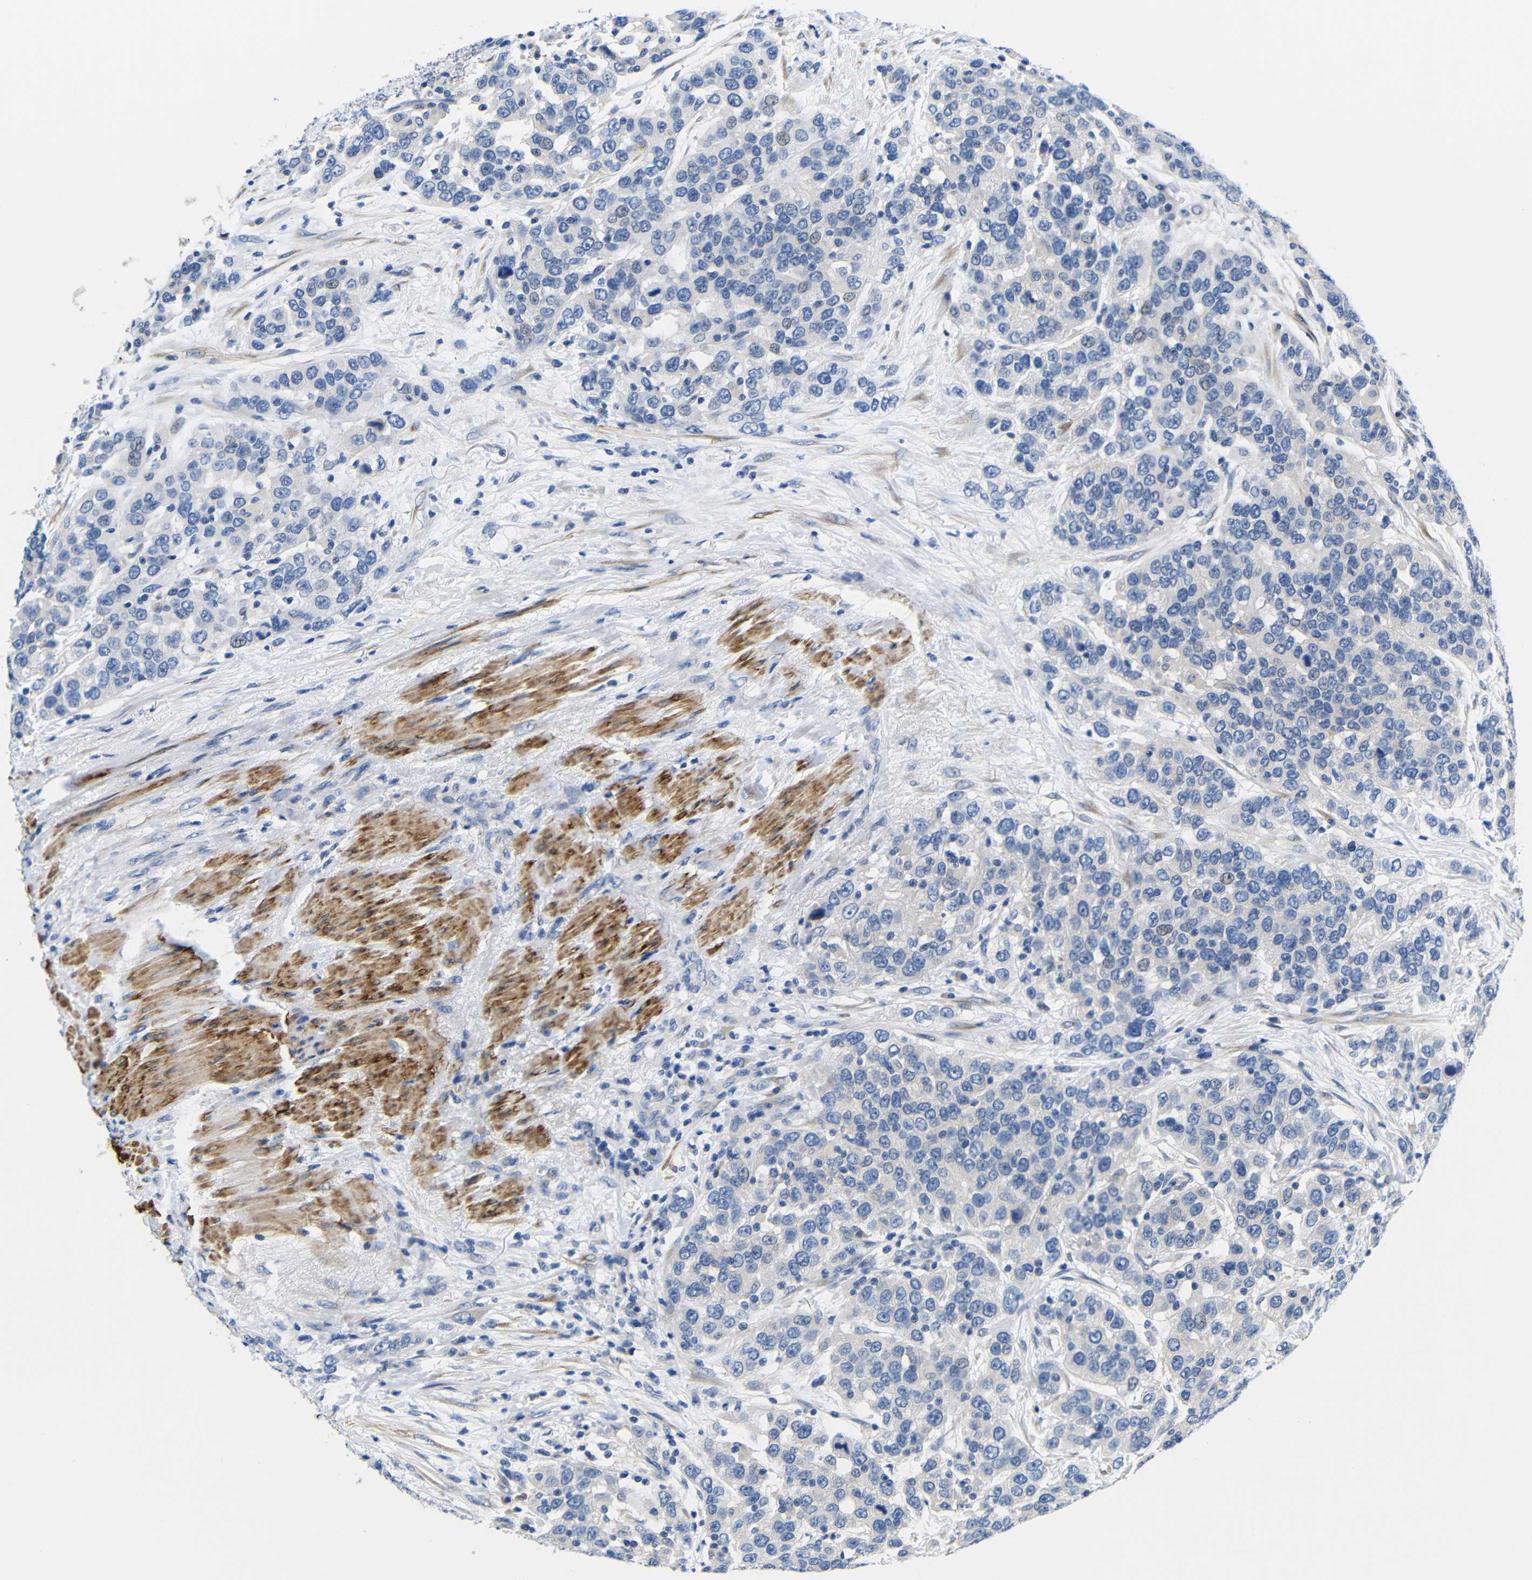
{"staining": {"intensity": "negative", "quantity": "none", "location": "none"}, "tissue": "urothelial cancer", "cell_type": "Tumor cells", "image_type": "cancer", "snomed": [{"axis": "morphology", "description": "Urothelial carcinoma, High grade"}, {"axis": "topography", "description": "Urinary bladder"}], "caption": "Human high-grade urothelial carcinoma stained for a protein using immunohistochemistry (IHC) displays no positivity in tumor cells.", "gene": "NEGR1", "patient": {"sex": "female", "age": 80}}